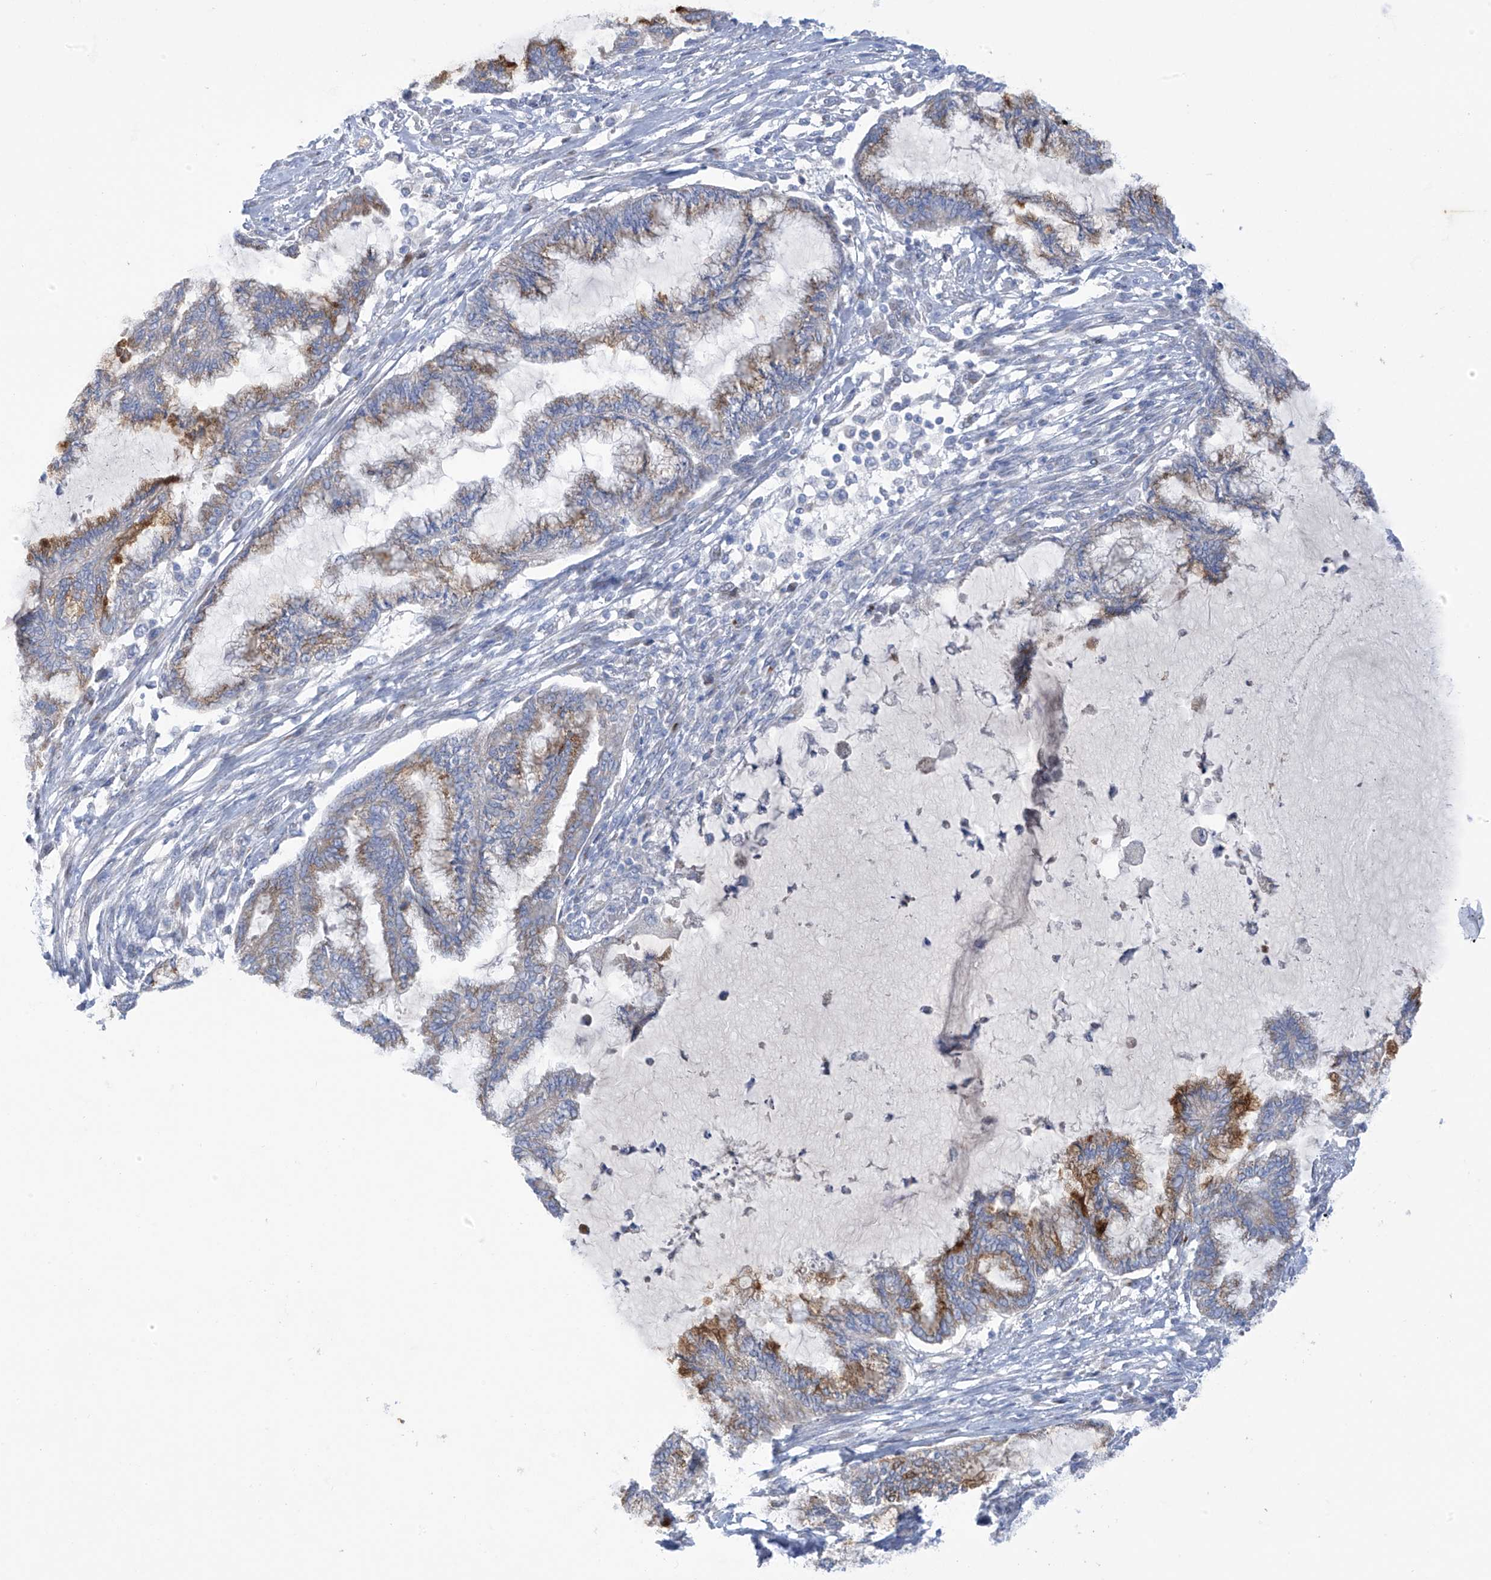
{"staining": {"intensity": "moderate", "quantity": "25%-75%", "location": "cytoplasmic/membranous"}, "tissue": "endometrial cancer", "cell_type": "Tumor cells", "image_type": "cancer", "snomed": [{"axis": "morphology", "description": "Adenocarcinoma, NOS"}, {"axis": "topography", "description": "Endometrium"}], "caption": "Immunohistochemistry (IHC) micrograph of neoplastic tissue: adenocarcinoma (endometrial) stained using IHC demonstrates medium levels of moderate protein expression localized specifically in the cytoplasmic/membranous of tumor cells, appearing as a cytoplasmic/membranous brown color.", "gene": "TRMT2B", "patient": {"sex": "female", "age": 86}}